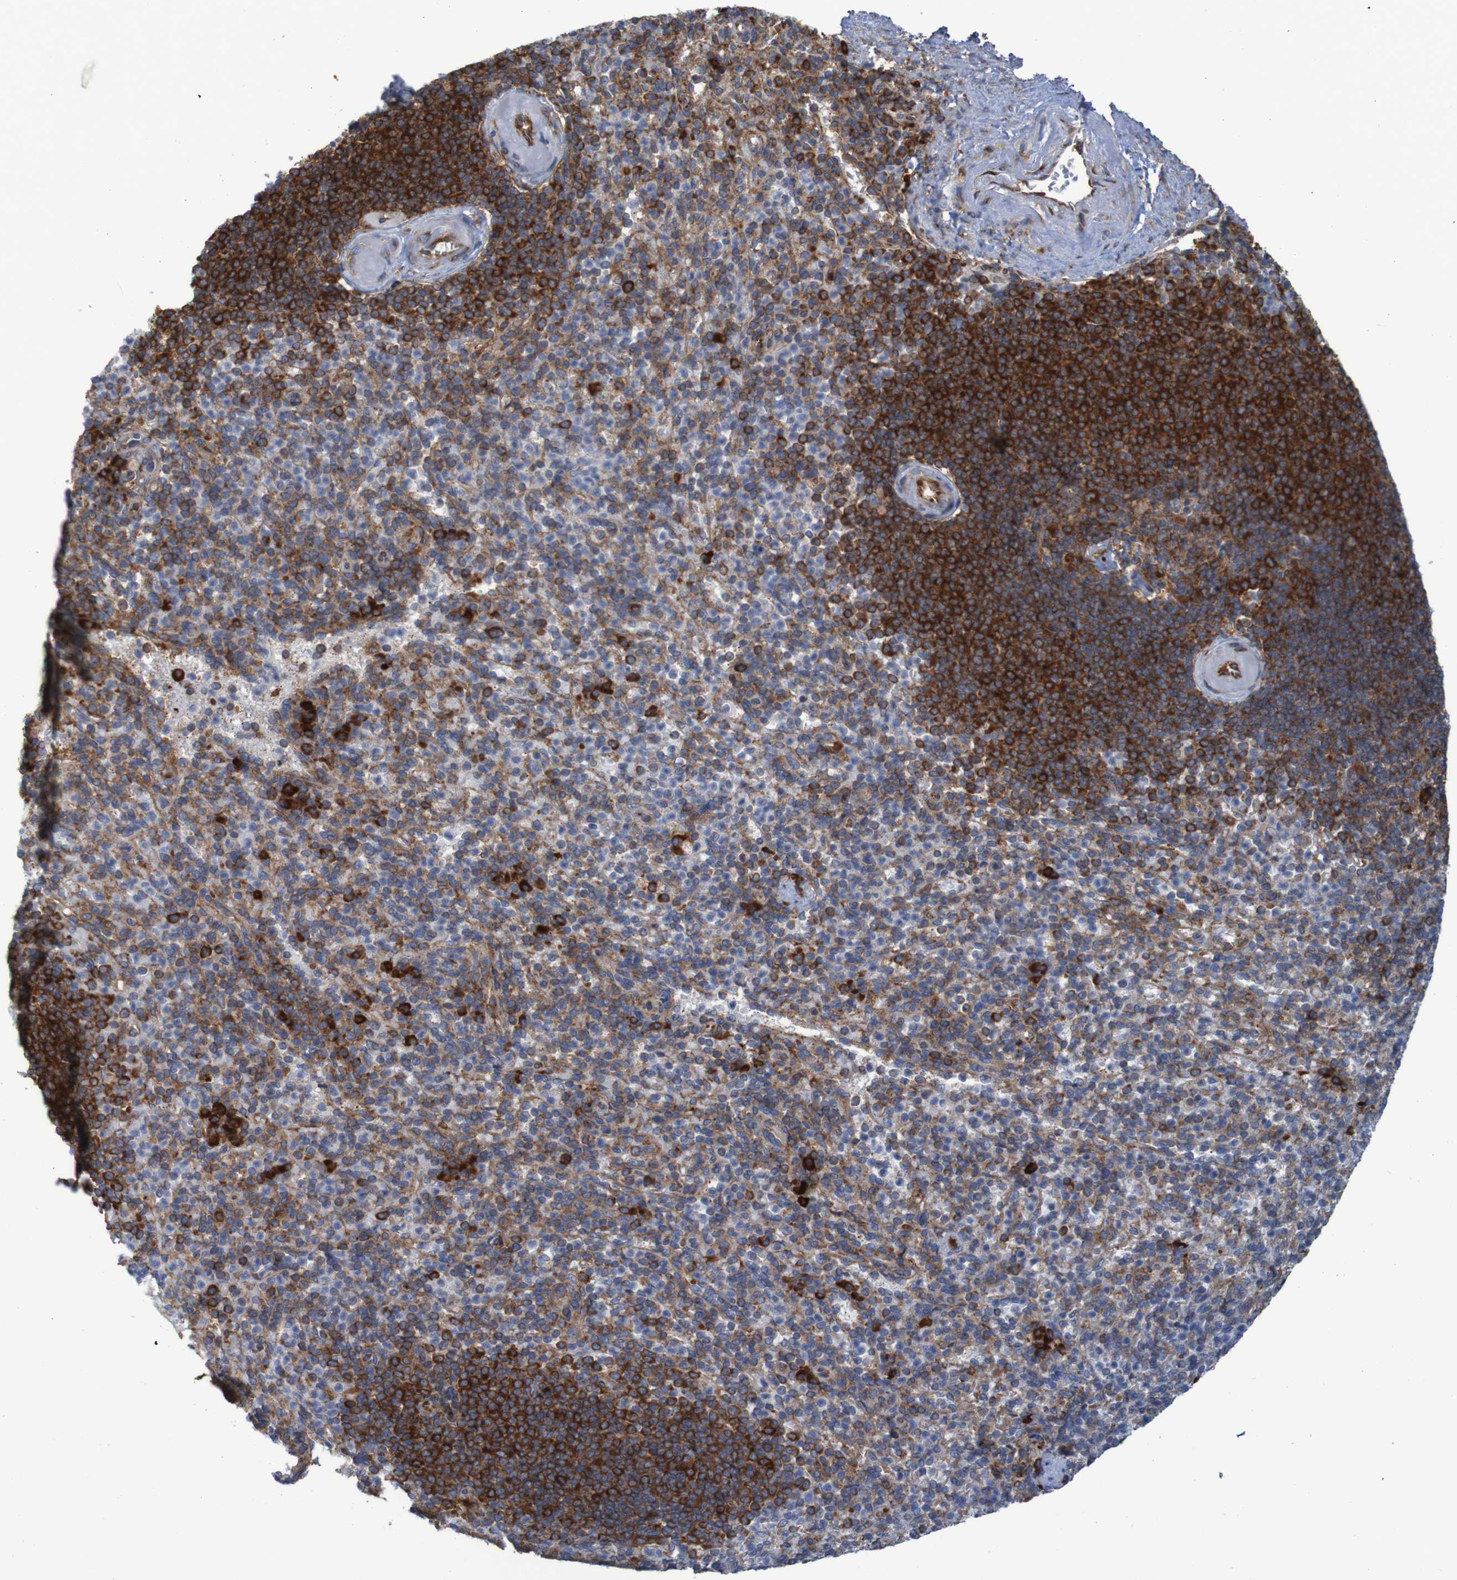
{"staining": {"intensity": "moderate", "quantity": "25%-75%", "location": "cytoplasmic/membranous"}, "tissue": "spleen", "cell_type": "Cells in red pulp", "image_type": "normal", "snomed": [{"axis": "morphology", "description": "Normal tissue, NOS"}, {"axis": "topography", "description": "Spleen"}], "caption": "The micrograph displays a brown stain indicating the presence of a protein in the cytoplasmic/membranous of cells in red pulp in spleen.", "gene": "RPL10", "patient": {"sex": "female", "age": 74}}